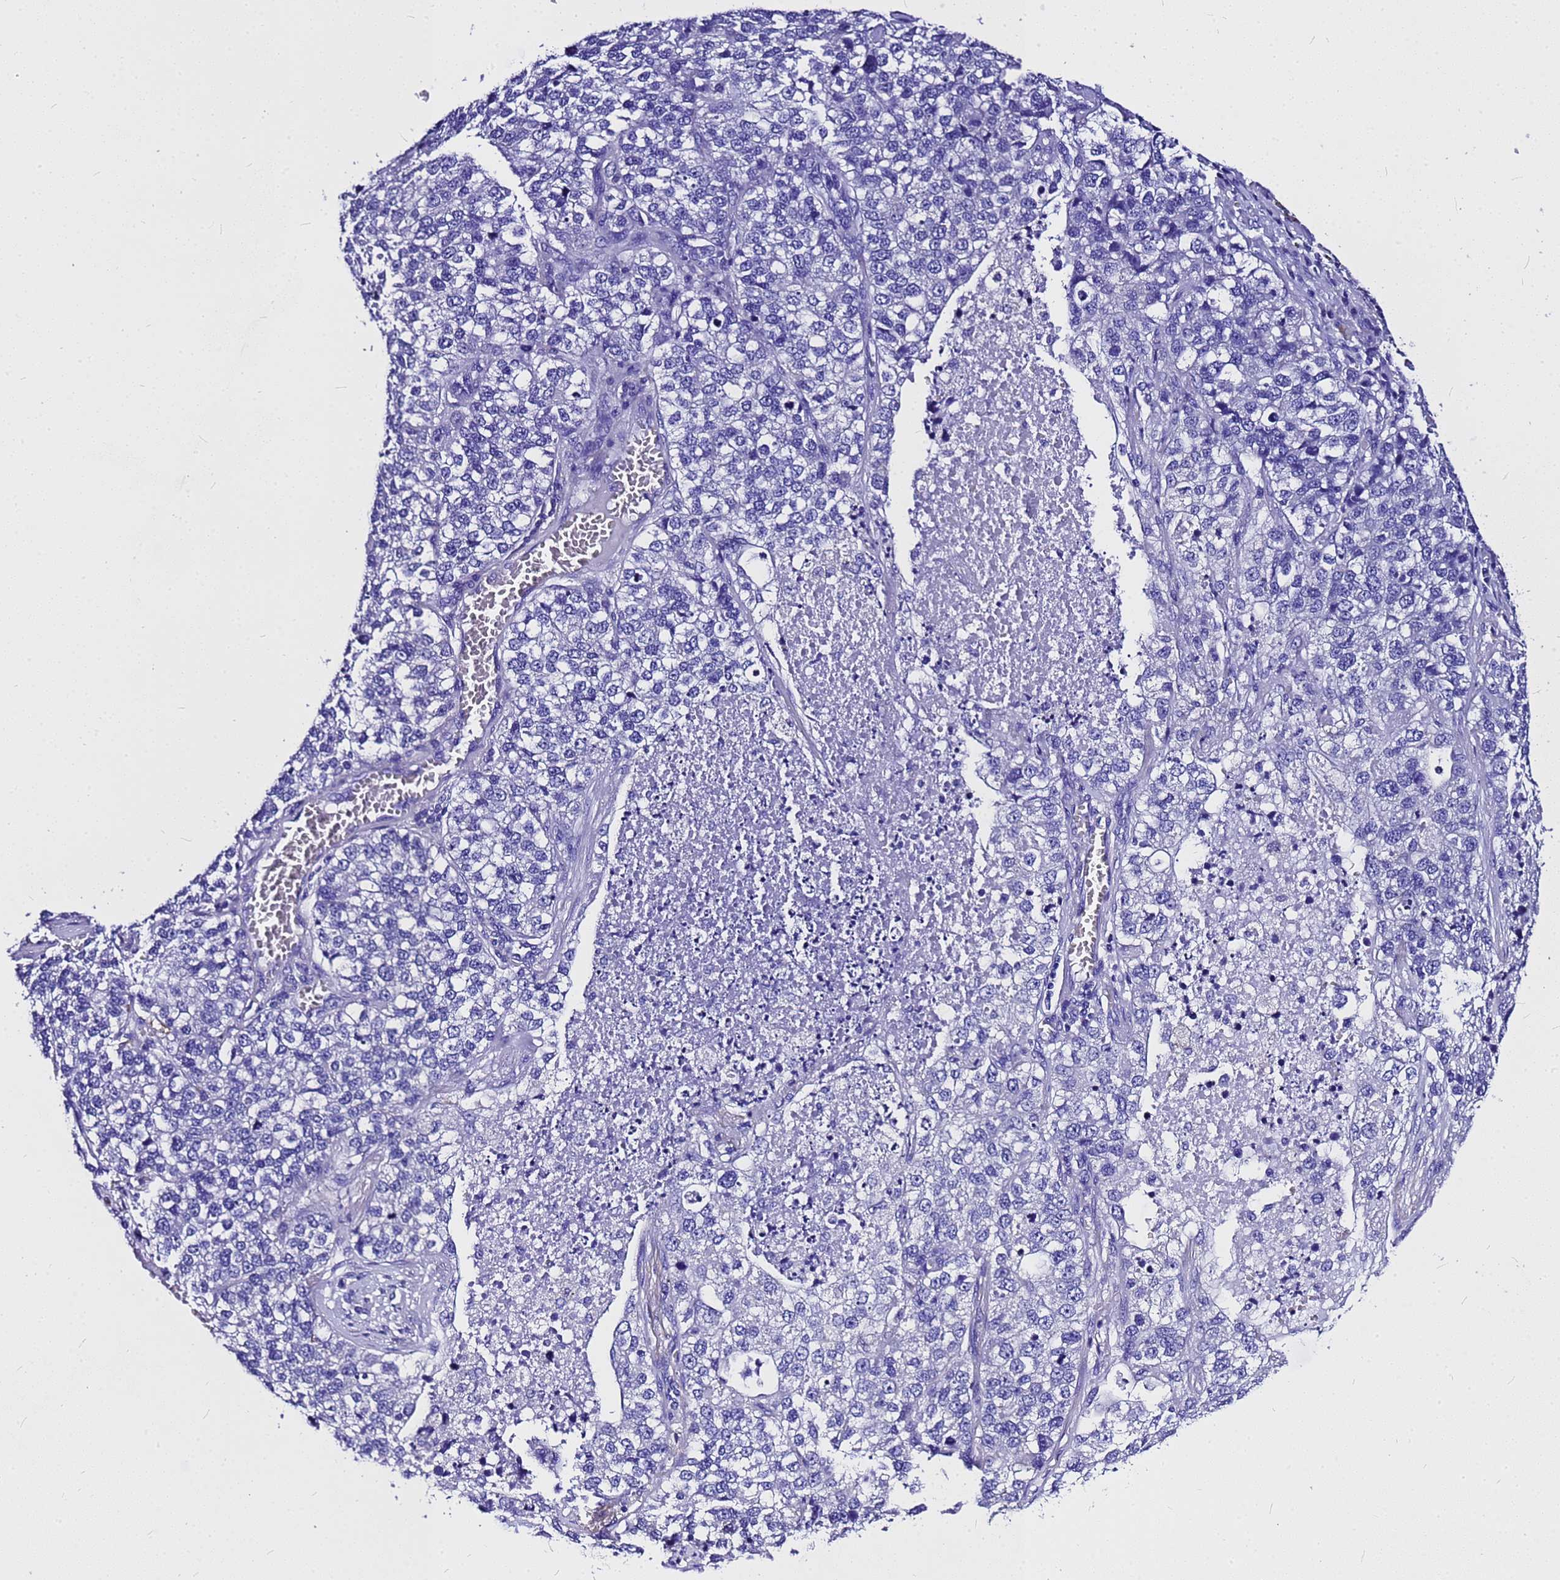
{"staining": {"intensity": "negative", "quantity": "none", "location": "none"}, "tissue": "lung cancer", "cell_type": "Tumor cells", "image_type": "cancer", "snomed": [{"axis": "morphology", "description": "Adenocarcinoma, NOS"}, {"axis": "topography", "description": "Lung"}], "caption": "Immunohistochemistry (IHC) photomicrograph of neoplastic tissue: human lung adenocarcinoma stained with DAB demonstrates no significant protein positivity in tumor cells.", "gene": "HERC4", "patient": {"sex": "male", "age": 49}}